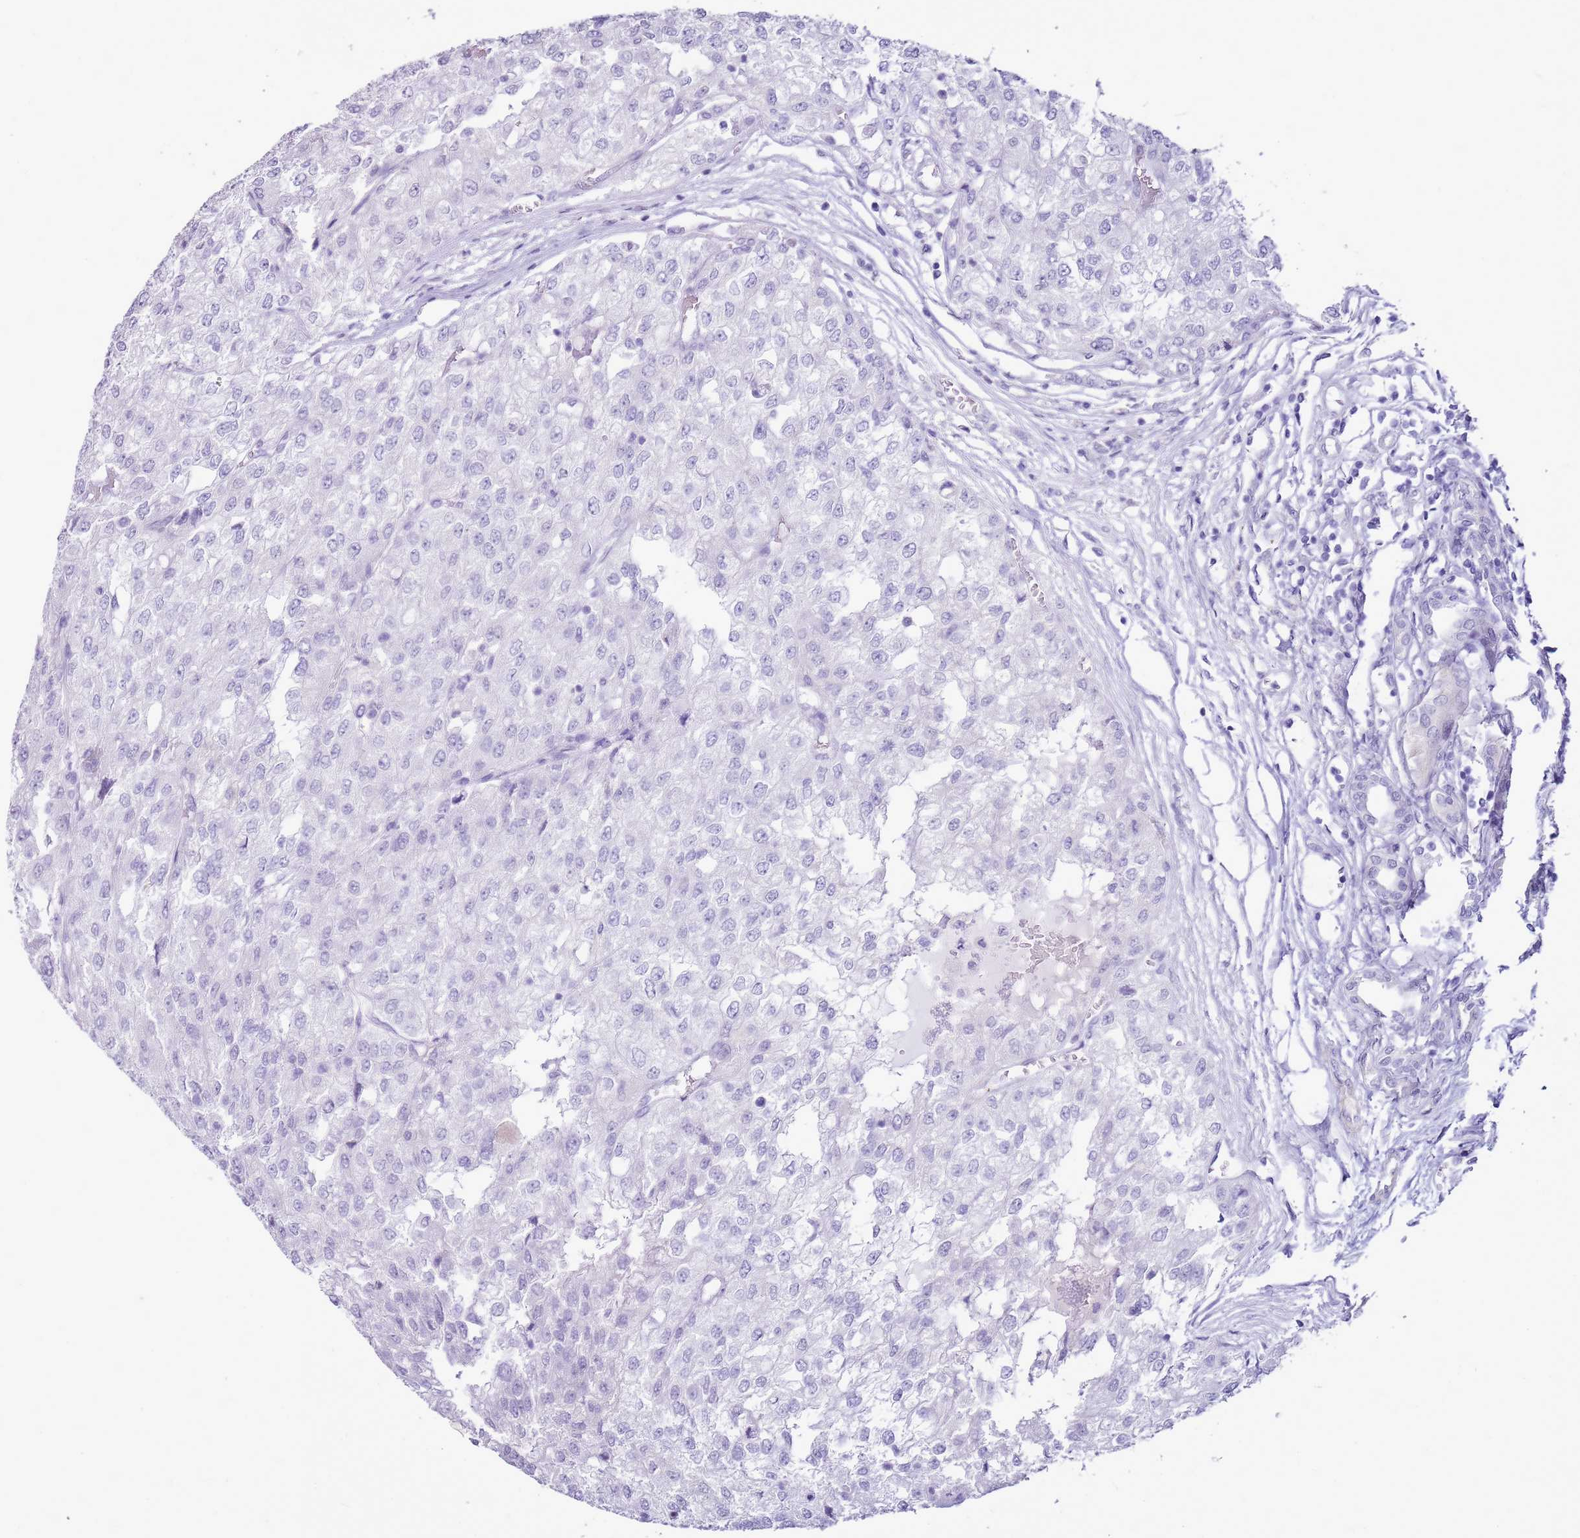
{"staining": {"intensity": "negative", "quantity": "none", "location": "none"}, "tissue": "renal cancer", "cell_type": "Tumor cells", "image_type": "cancer", "snomed": [{"axis": "morphology", "description": "Adenocarcinoma, NOS"}, {"axis": "topography", "description": "Kidney"}], "caption": "Tumor cells are negative for protein expression in human adenocarcinoma (renal).", "gene": "SULT1E1", "patient": {"sex": "female", "age": 54}}